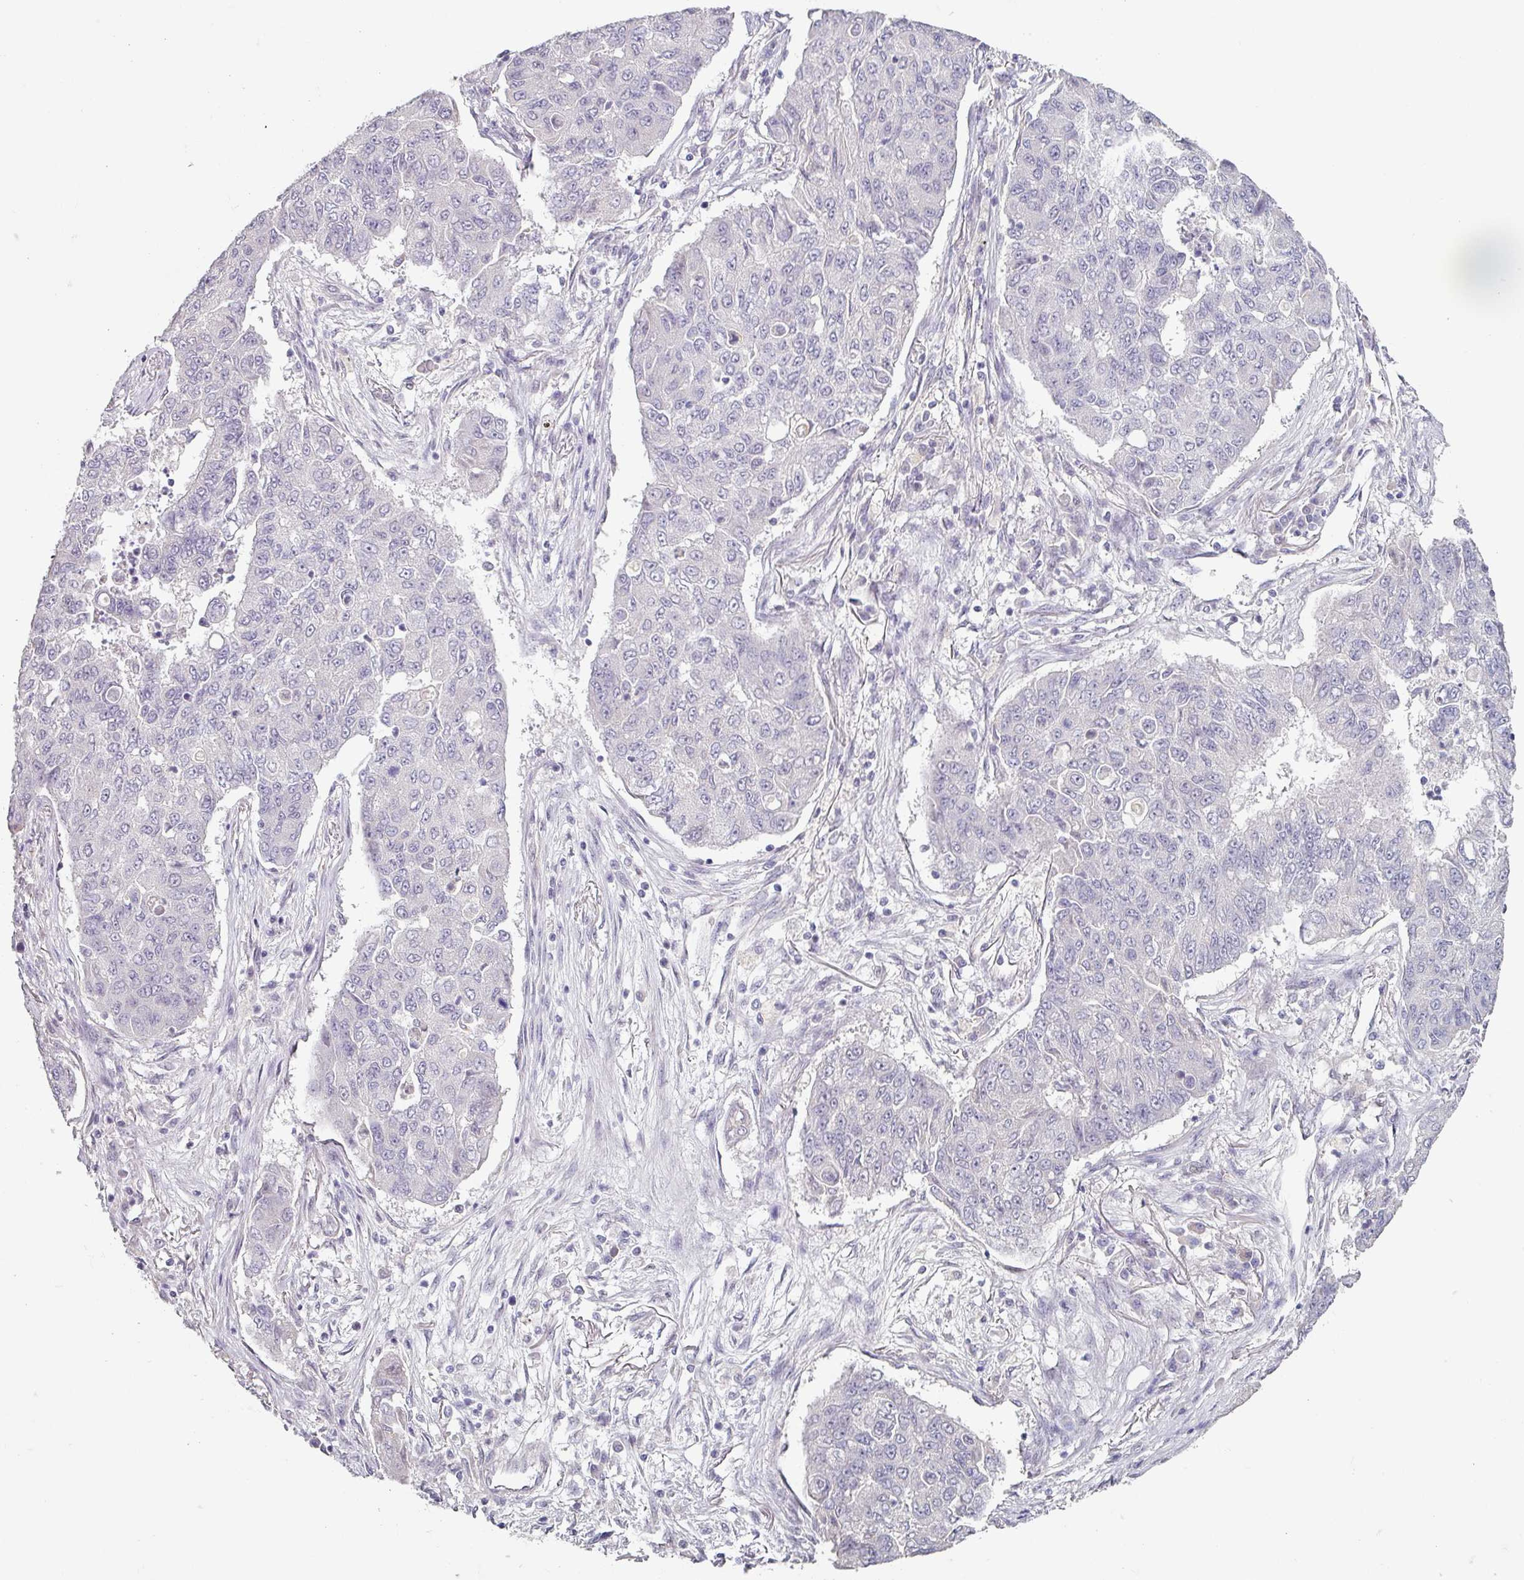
{"staining": {"intensity": "negative", "quantity": "none", "location": "none"}, "tissue": "lung cancer", "cell_type": "Tumor cells", "image_type": "cancer", "snomed": [{"axis": "morphology", "description": "Squamous cell carcinoma, NOS"}, {"axis": "topography", "description": "Lung"}], "caption": "Lung cancer was stained to show a protein in brown. There is no significant expression in tumor cells.", "gene": "ELK1", "patient": {"sex": "male", "age": 74}}